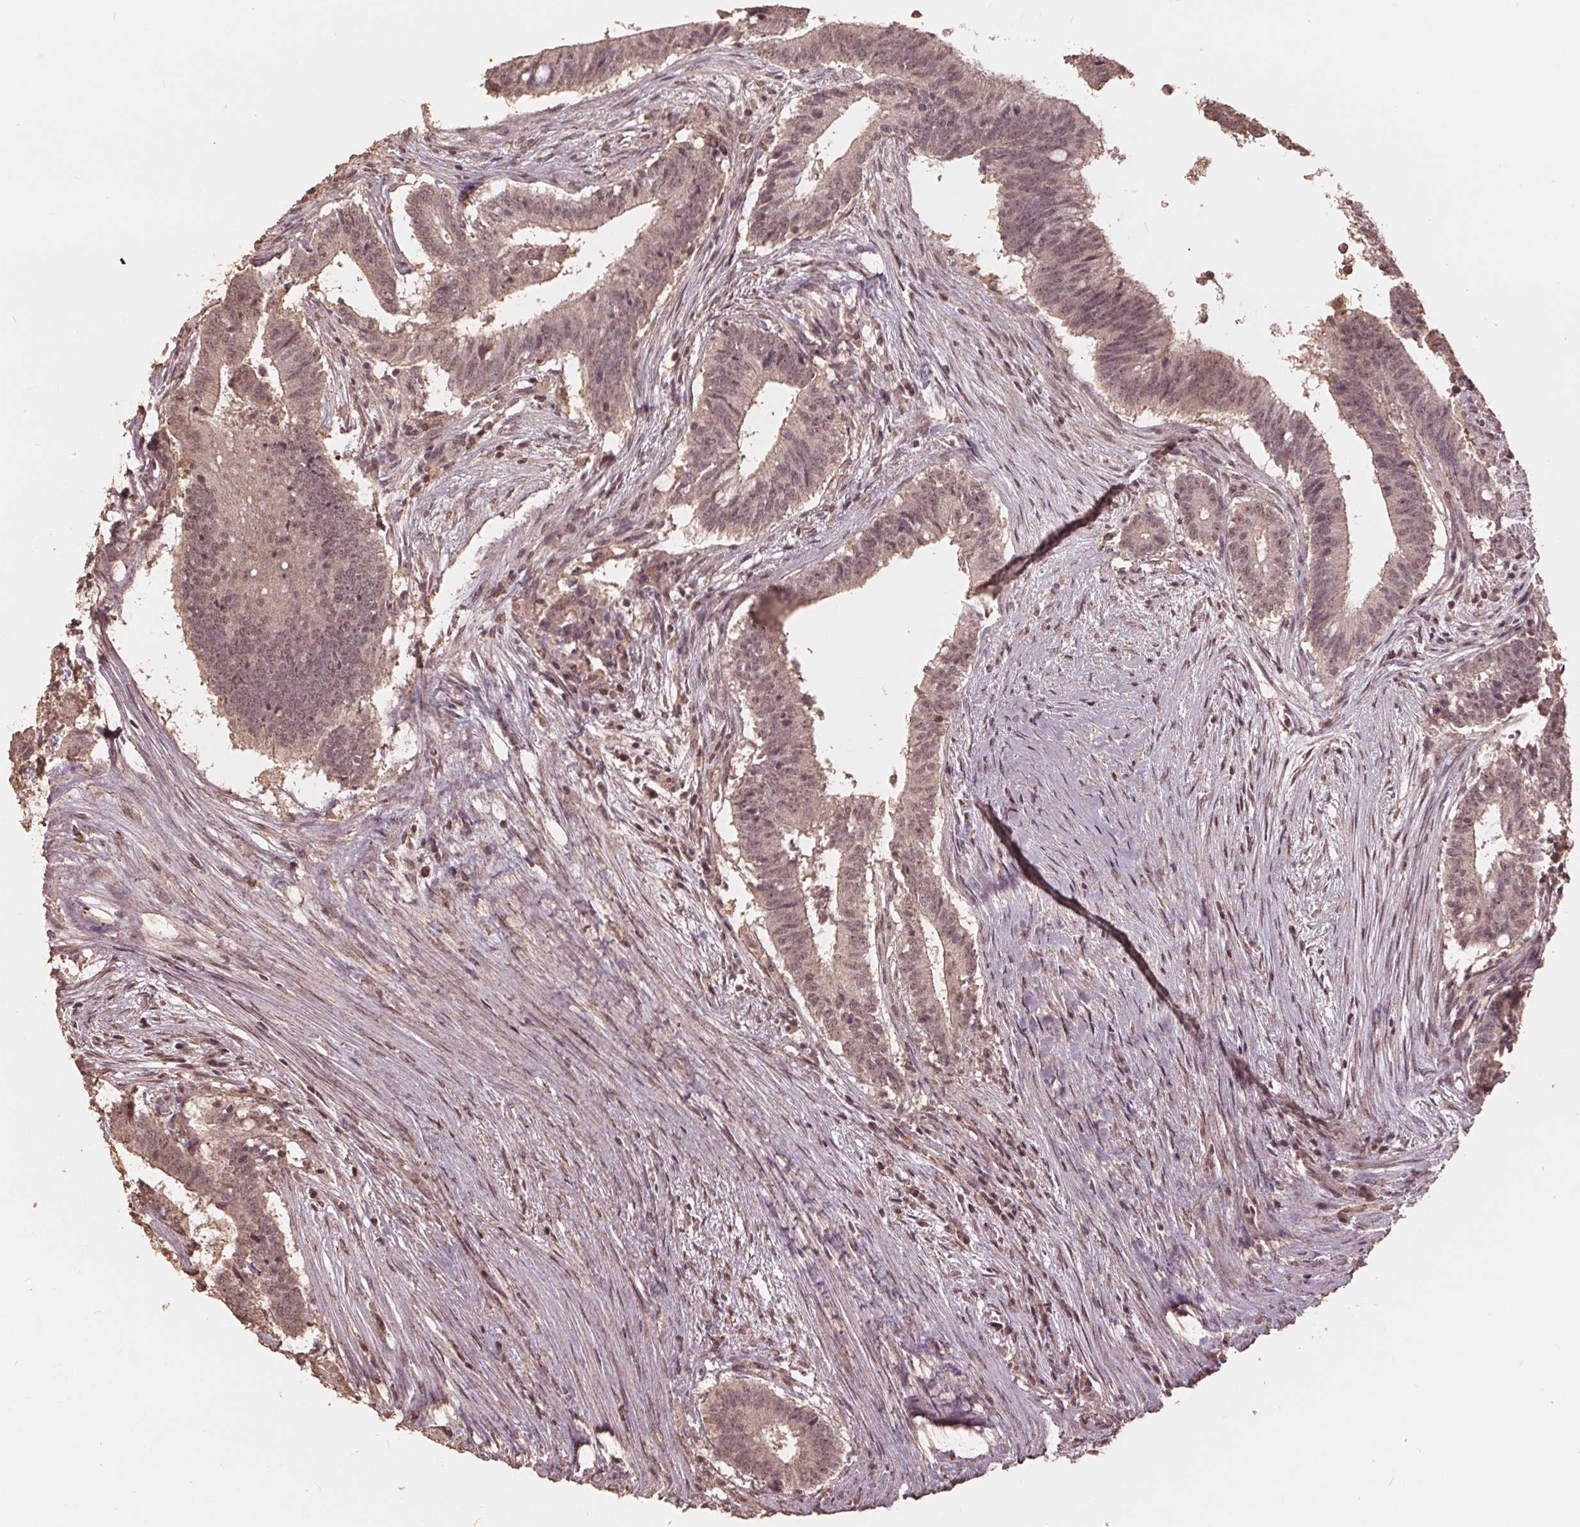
{"staining": {"intensity": "weak", "quantity": "<25%", "location": "nuclear"}, "tissue": "colorectal cancer", "cell_type": "Tumor cells", "image_type": "cancer", "snomed": [{"axis": "morphology", "description": "Adenocarcinoma, NOS"}, {"axis": "topography", "description": "Colon"}], "caption": "The micrograph reveals no significant staining in tumor cells of colorectal cancer (adenocarcinoma).", "gene": "DSG3", "patient": {"sex": "female", "age": 43}}